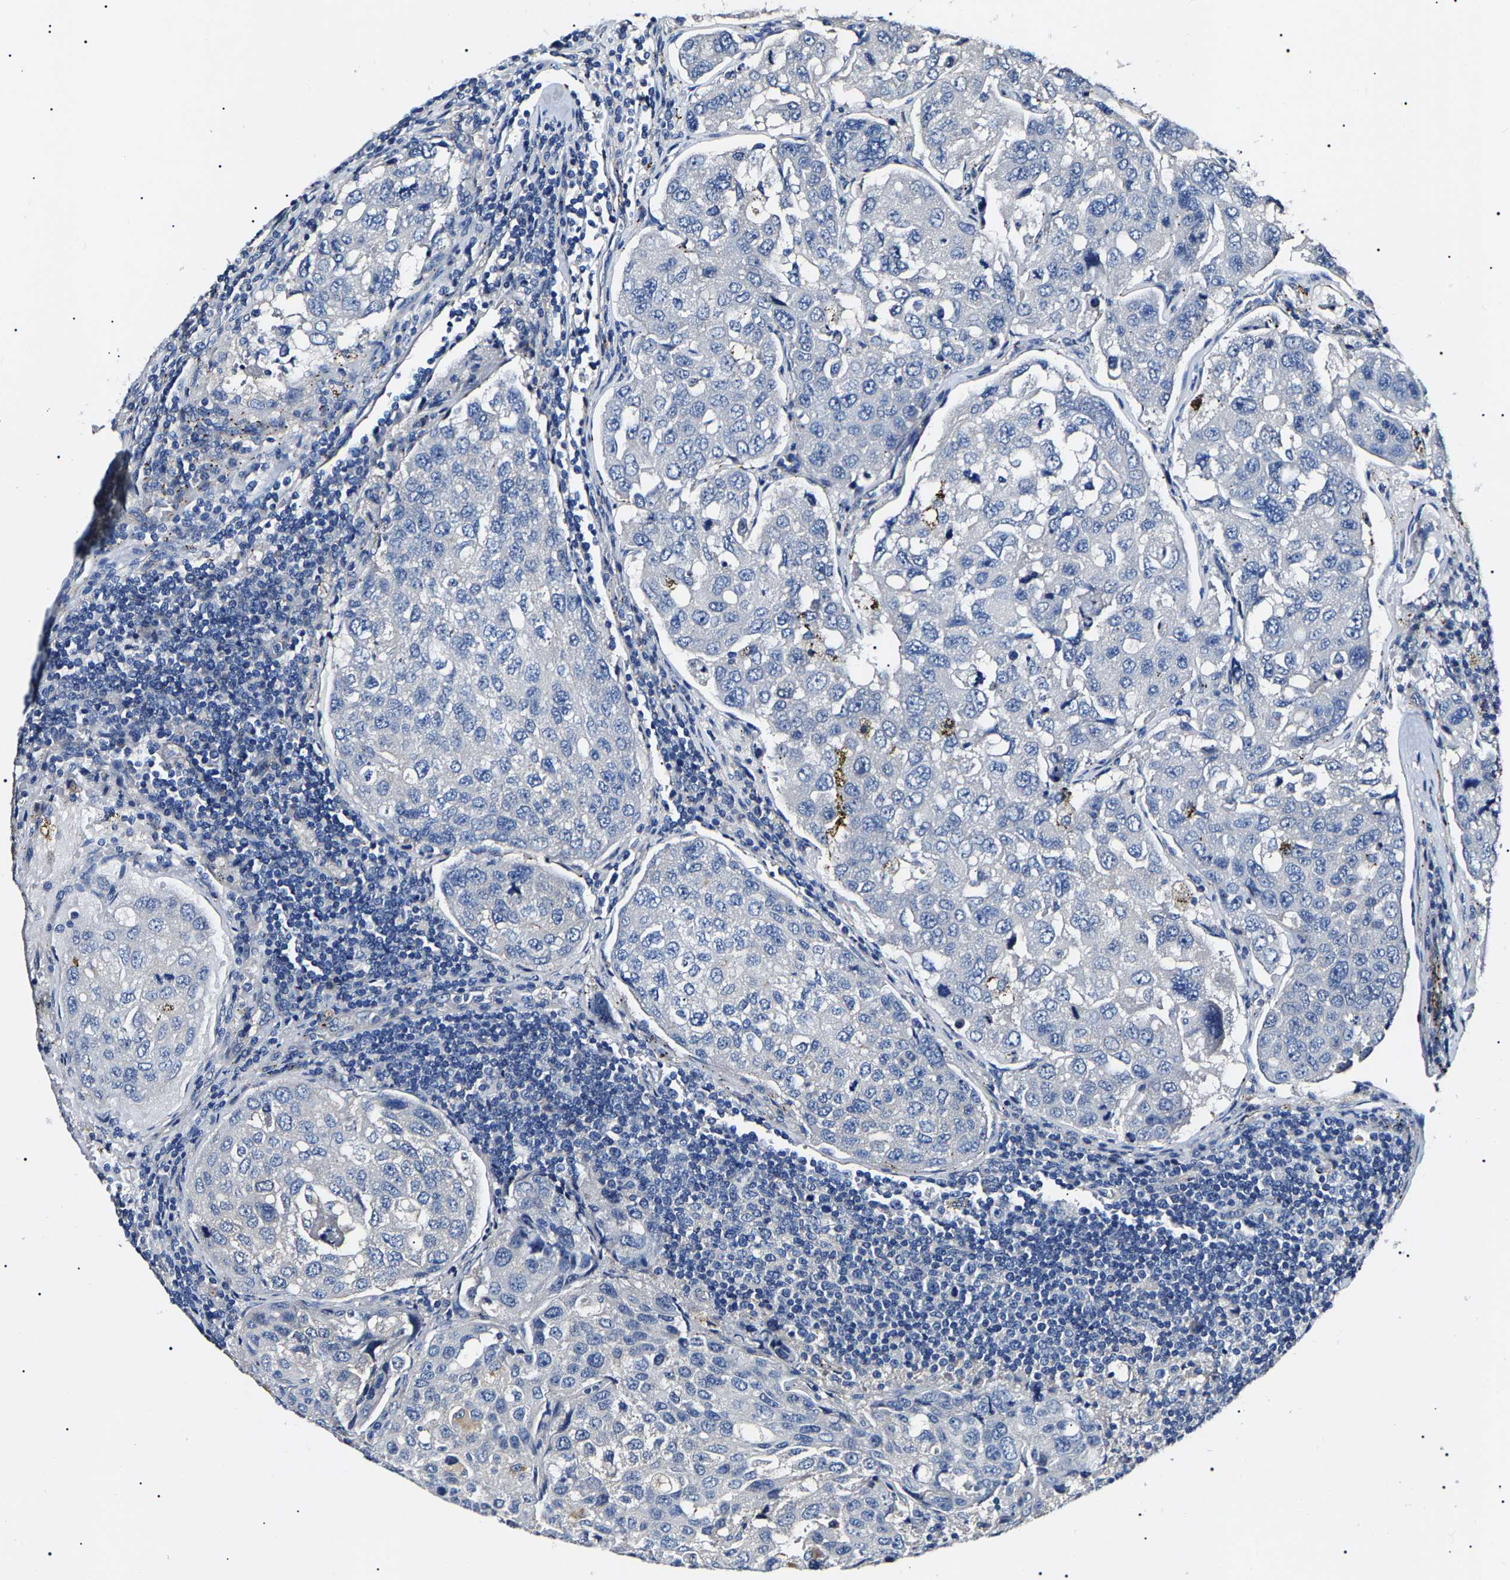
{"staining": {"intensity": "negative", "quantity": "none", "location": "none"}, "tissue": "urothelial cancer", "cell_type": "Tumor cells", "image_type": "cancer", "snomed": [{"axis": "morphology", "description": "Urothelial carcinoma, High grade"}, {"axis": "topography", "description": "Lymph node"}, {"axis": "topography", "description": "Urinary bladder"}], "caption": "Tumor cells are negative for brown protein staining in high-grade urothelial carcinoma.", "gene": "KLHL42", "patient": {"sex": "male", "age": 51}}